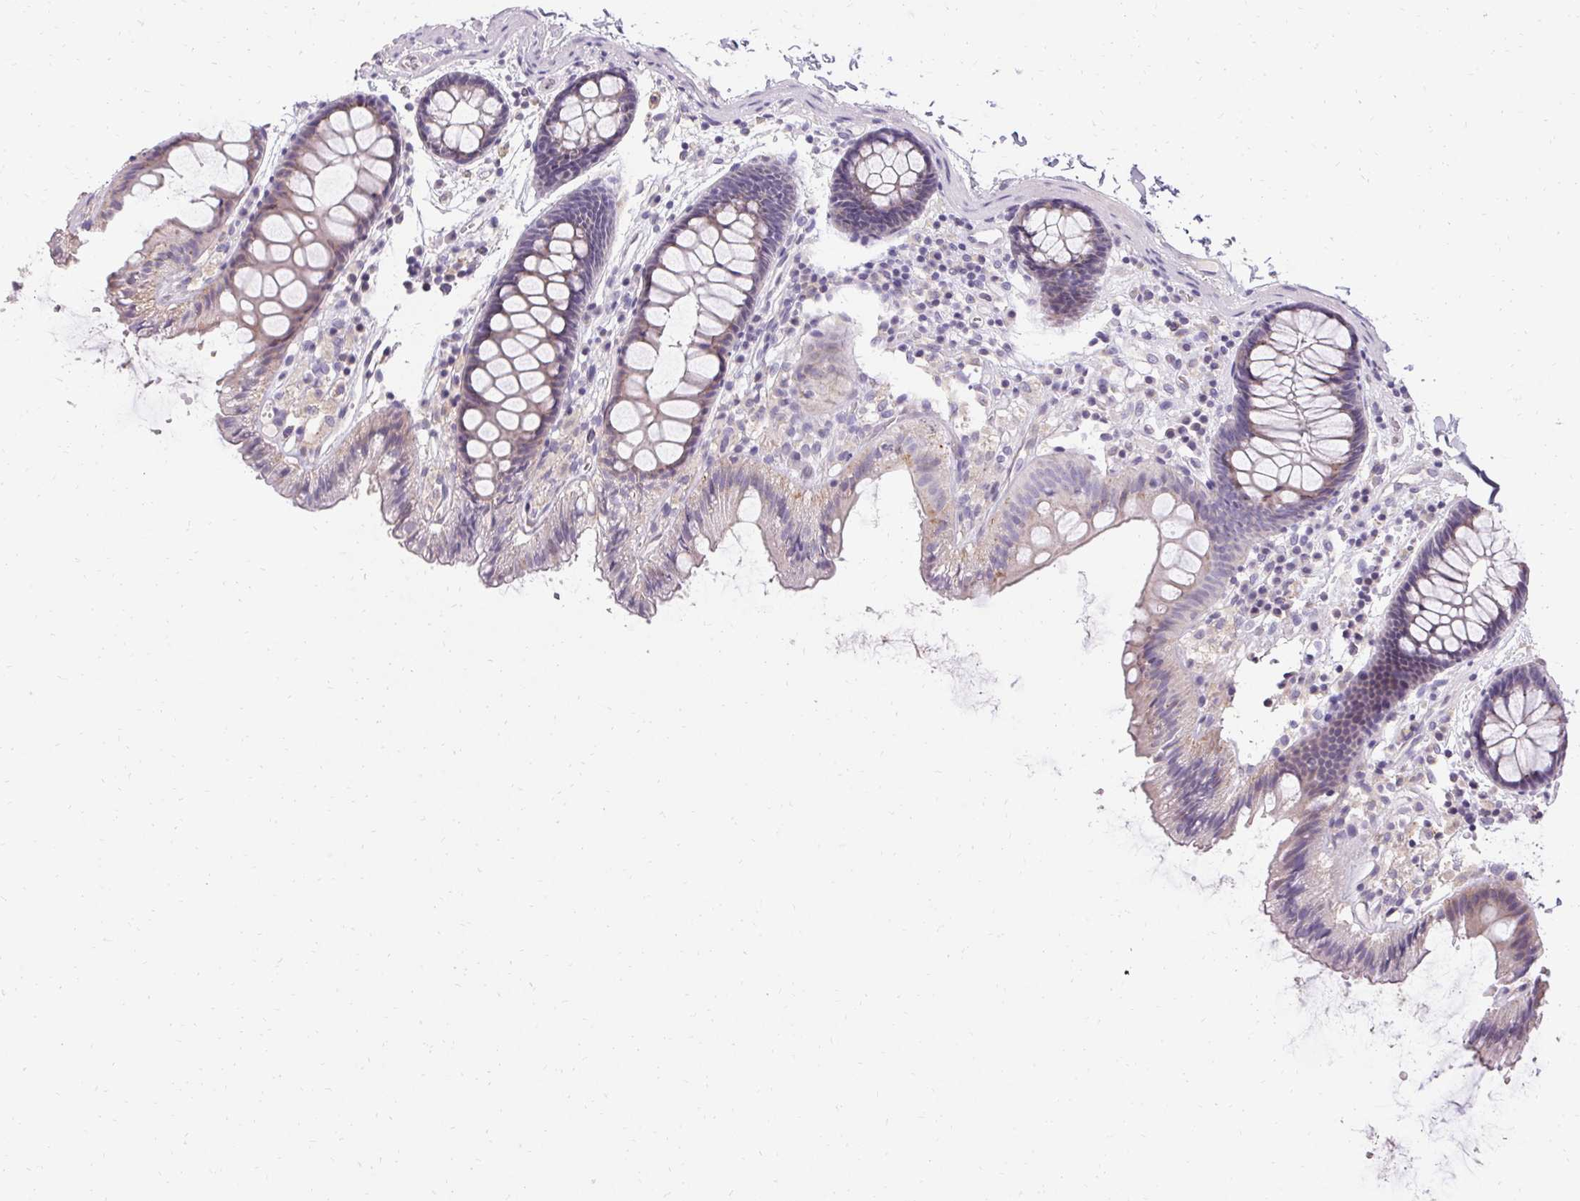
{"staining": {"intensity": "negative", "quantity": "none", "location": "none"}, "tissue": "colon", "cell_type": "Endothelial cells", "image_type": "normal", "snomed": [{"axis": "morphology", "description": "Normal tissue, NOS"}, {"axis": "topography", "description": "Colon"}], "caption": "The histopathology image shows no significant expression in endothelial cells of colon.", "gene": "HSD17B3", "patient": {"sex": "male", "age": 84}}